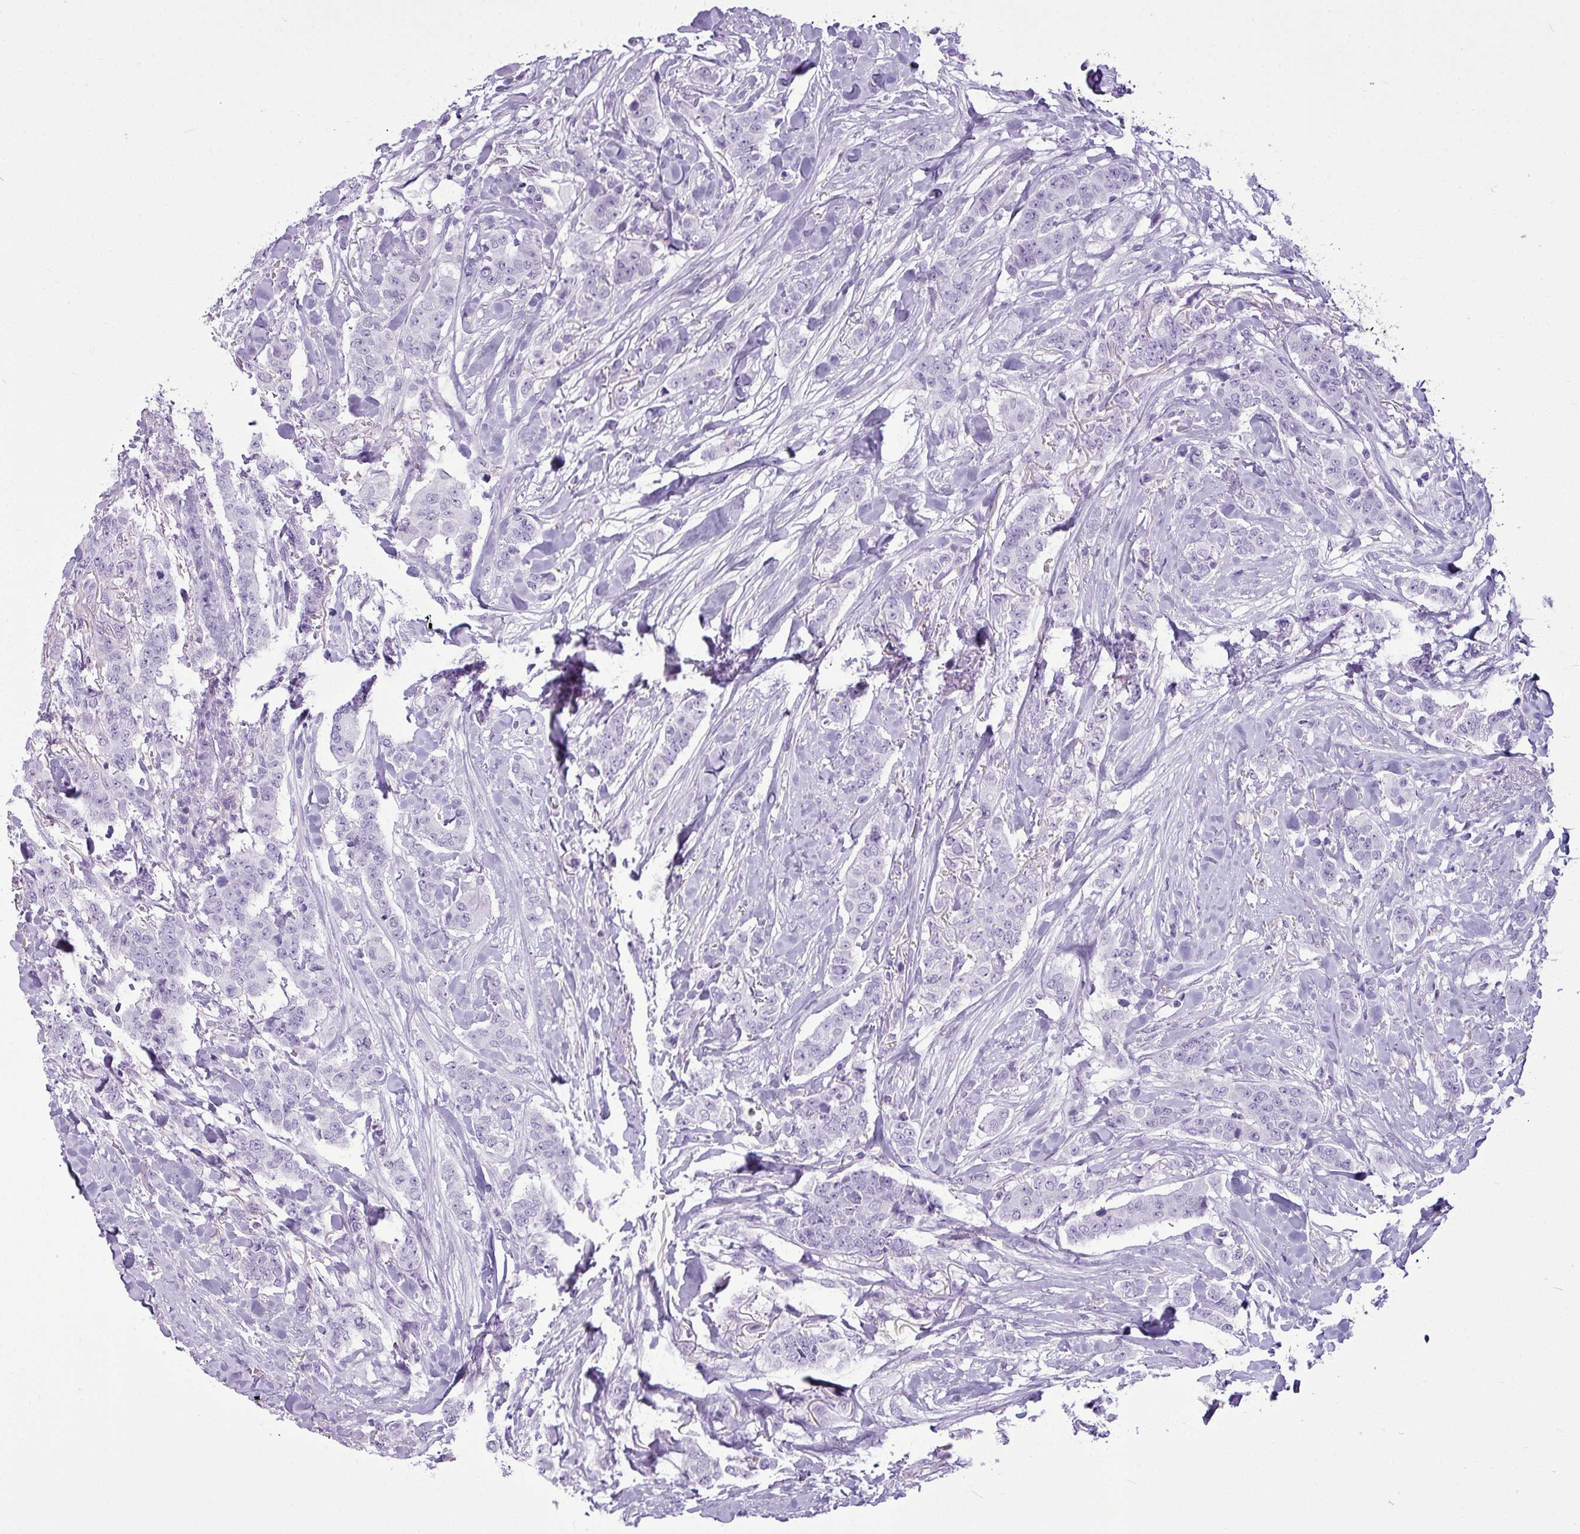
{"staining": {"intensity": "negative", "quantity": "none", "location": "none"}, "tissue": "breast cancer", "cell_type": "Tumor cells", "image_type": "cancer", "snomed": [{"axis": "morphology", "description": "Duct carcinoma"}, {"axis": "topography", "description": "Breast"}], "caption": "This histopathology image is of breast cancer stained with immunohistochemistry (IHC) to label a protein in brown with the nuclei are counter-stained blue. There is no staining in tumor cells. (DAB immunohistochemistry (IHC), high magnification).", "gene": "AMY1B", "patient": {"sex": "female", "age": 40}}